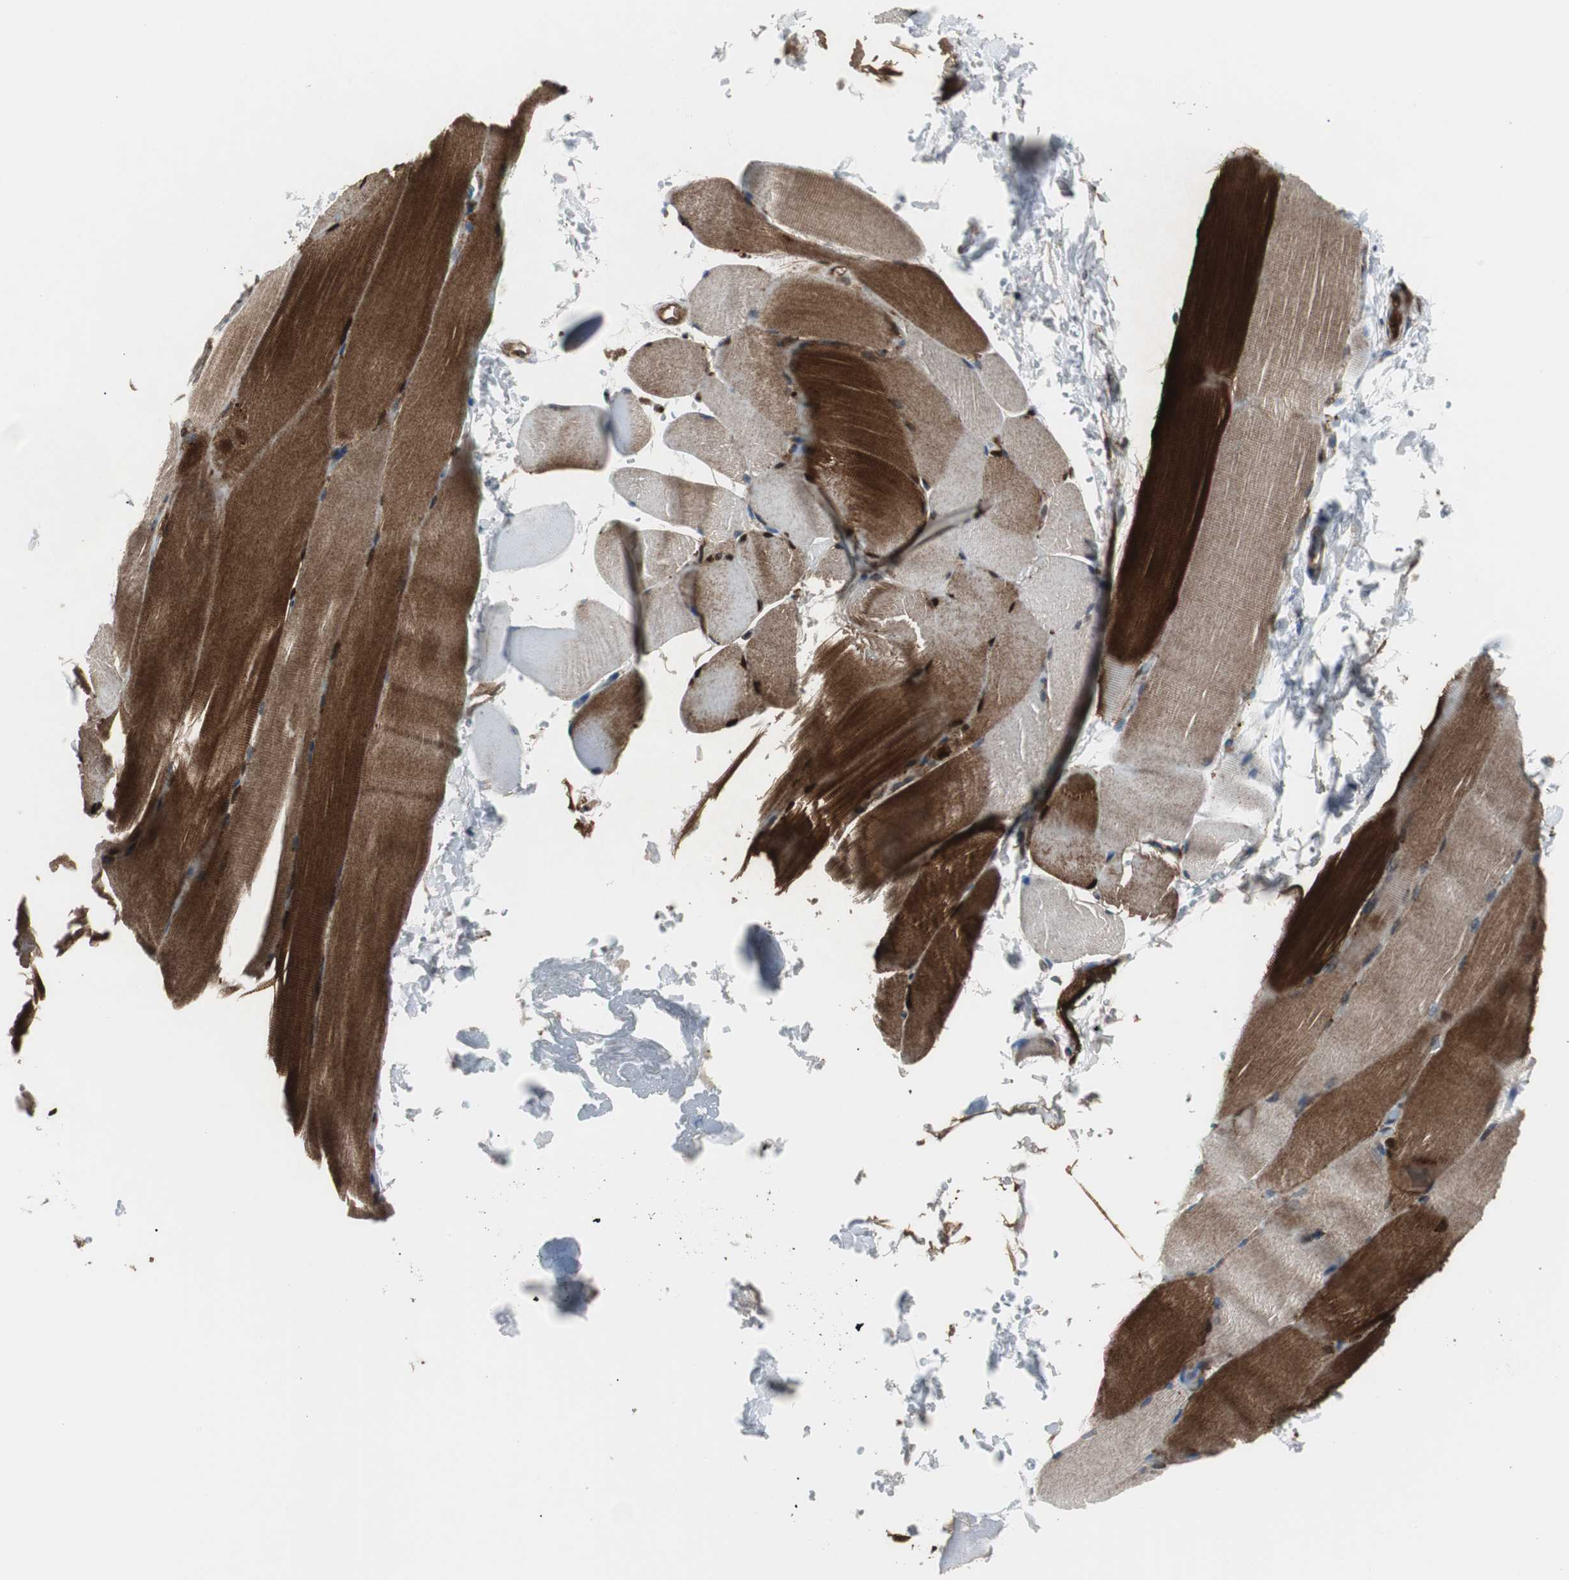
{"staining": {"intensity": "moderate", "quantity": "25%-75%", "location": "cytoplasmic/membranous"}, "tissue": "skeletal muscle", "cell_type": "Myocytes", "image_type": "normal", "snomed": [{"axis": "morphology", "description": "Normal tissue, NOS"}, {"axis": "topography", "description": "Skeletal muscle"}, {"axis": "topography", "description": "Parathyroid gland"}], "caption": "Immunohistochemistry staining of unremarkable skeletal muscle, which exhibits medium levels of moderate cytoplasmic/membranous staining in about 25%-75% of myocytes indicating moderate cytoplasmic/membranous protein staining. The staining was performed using DAB (brown) for protein detection and nuclei were counterstained in hematoxylin (blue).", "gene": "RELA", "patient": {"sex": "female", "age": 37}}